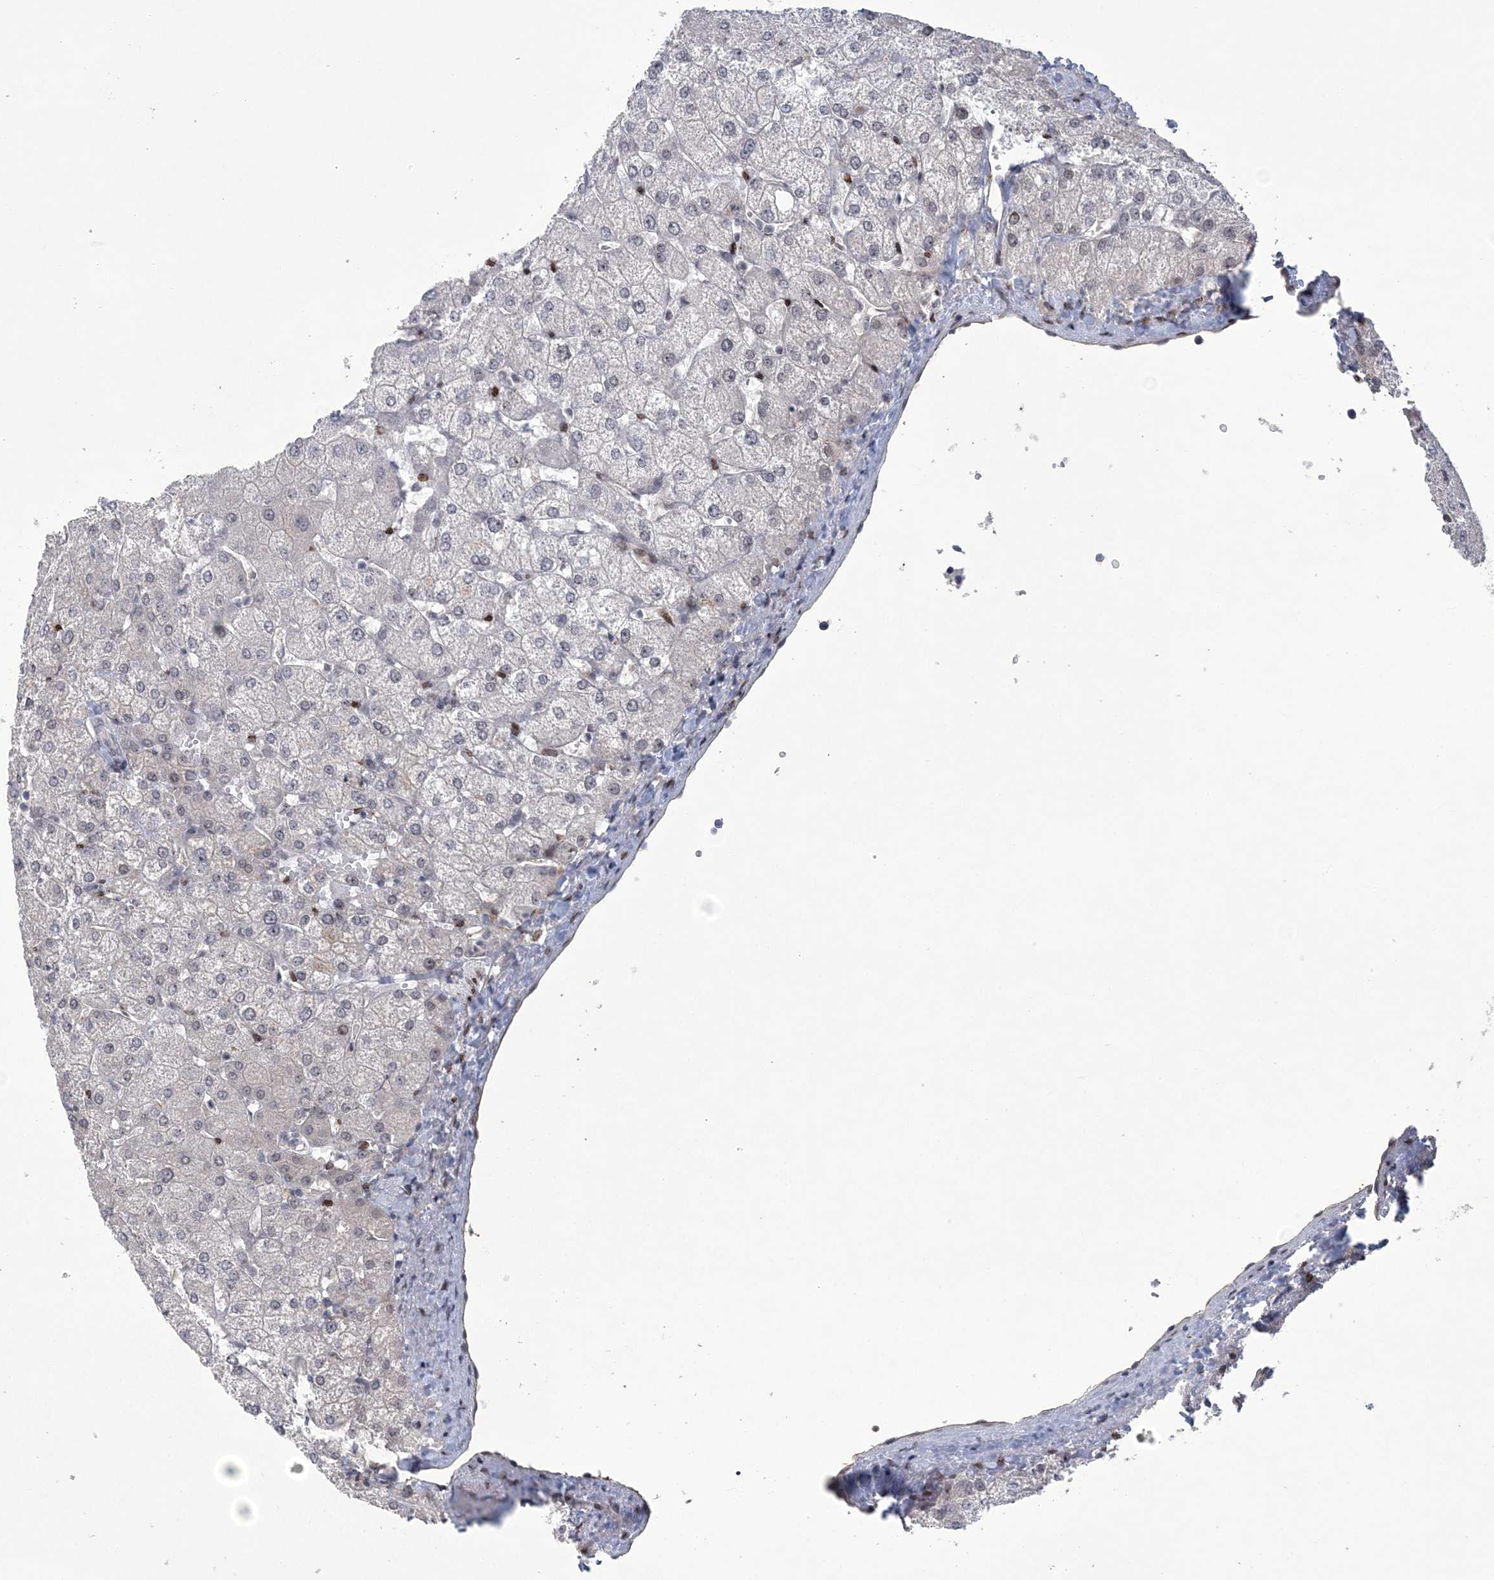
{"staining": {"intensity": "negative", "quantity": "none", "location": "none"}, "tissue": "liver", "cell_type": "Cholangiocytes", "image_type": "normal", "snomed": [{"axis": "morphology", "description": "Normal tissue, NOS"}, {"axis": "topography", "description": "Liver"}], "caption": "A high-resolution photomicrograph shows immunohistochemistry (IHC) staining of unremarkable liver, which displays no significant positivity in cholangiocytes. (Stains: DAB (3,3'-diaminobenzidine) immunohistochemistry with hematoxylin counter stain, Microscopy: brightfield microscopy at high magnification).", "gene": "HOMEZ", "patient": {"sex": "female", "age": 54}}